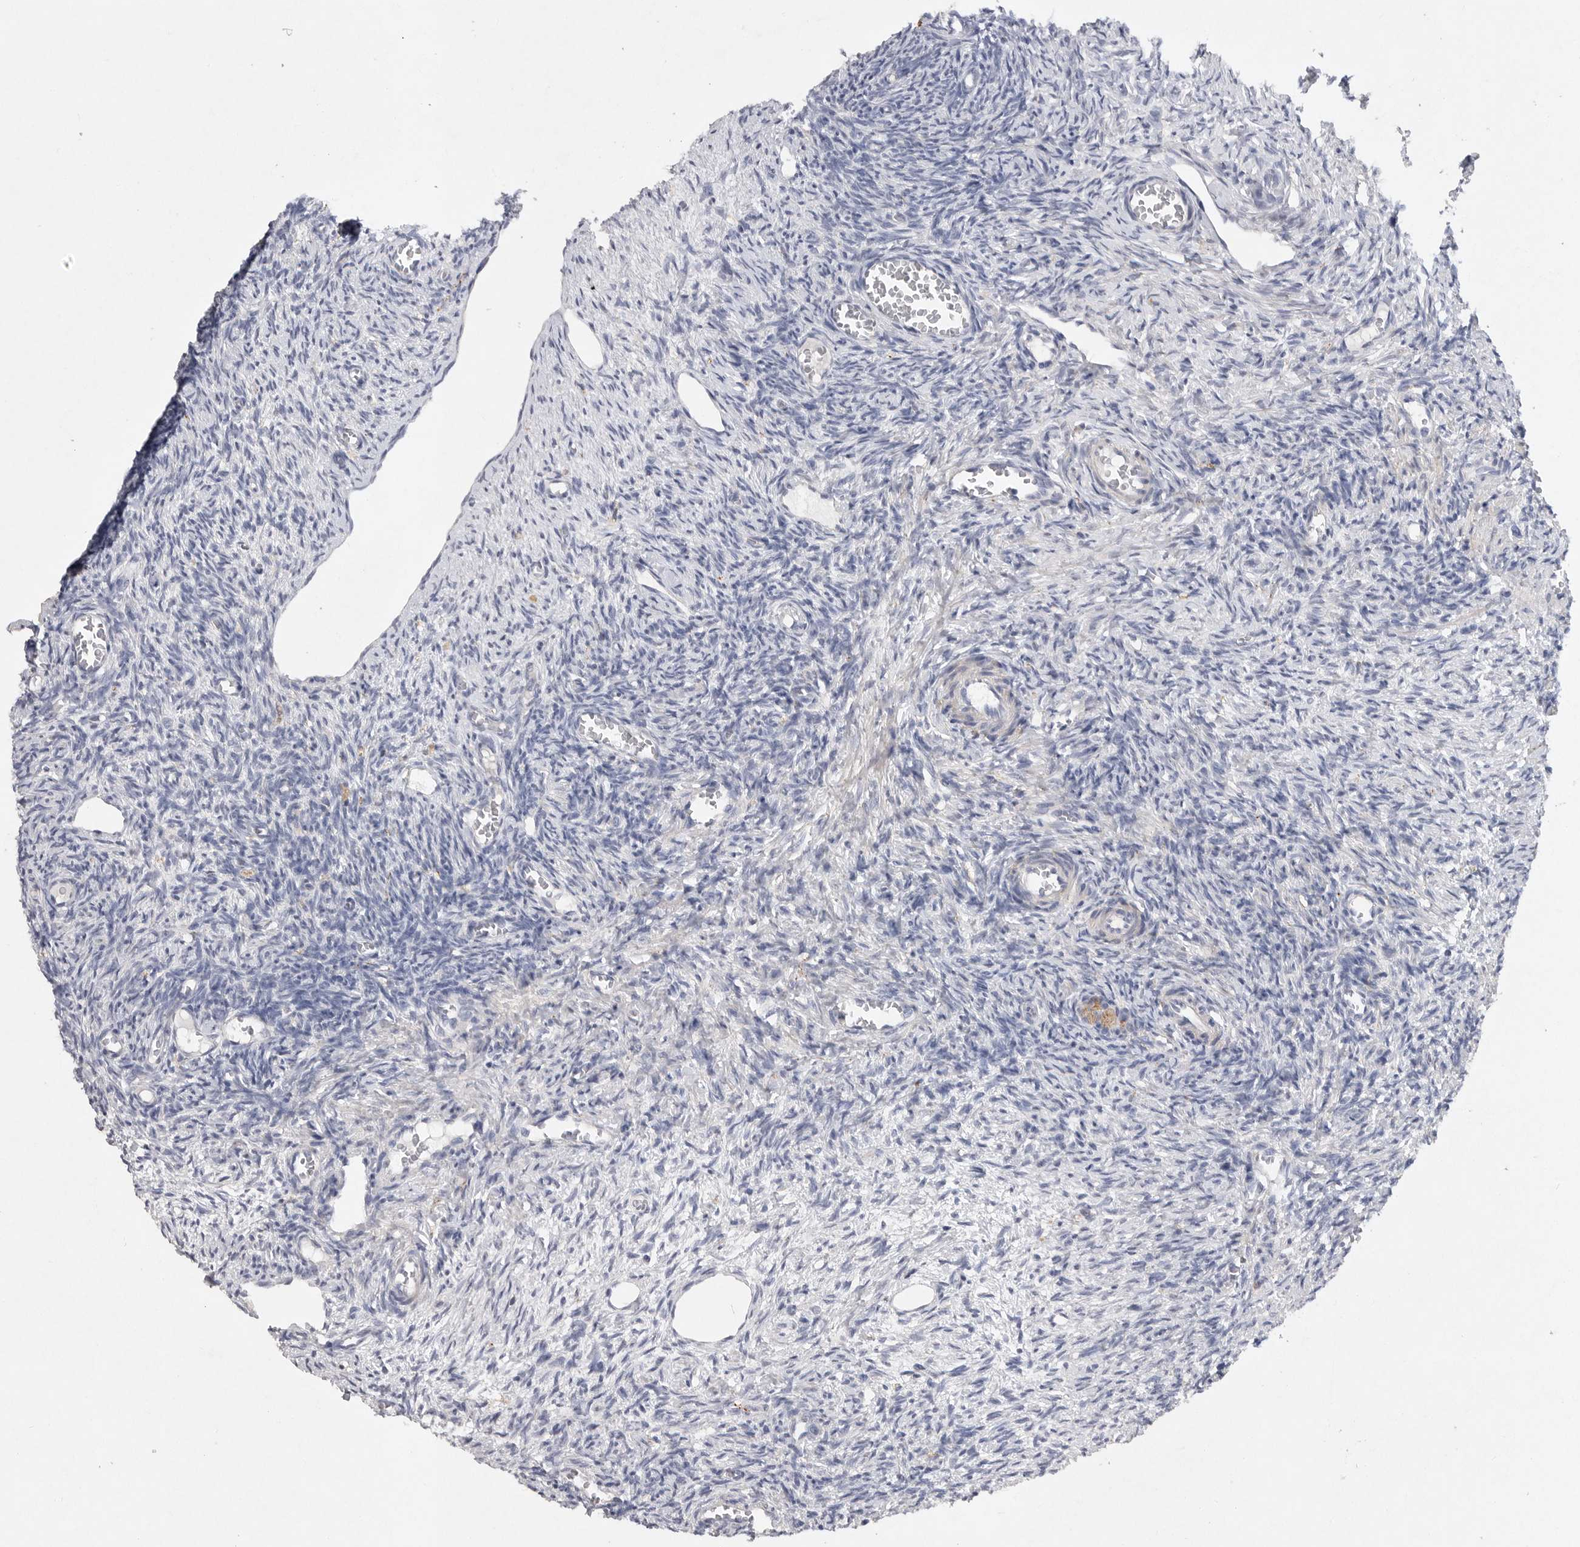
{"staining": {"intensity": "negative", "quantity": "none", "location": "none"}, "tissue": "ovary", "cell_type": "Follicle cells", "image_type": "normal", "snomed": [{"axis": "morphology", "description": "Normal tissue, NOS"}, {"axis": "topography", "description": "Ovary"}], "caption": "This is an IHC photomicrograph of normal ovary. There is no expression in follicle cells.", "gene": "EDEM3", "patient": {"sex": "female", "age": 27}}